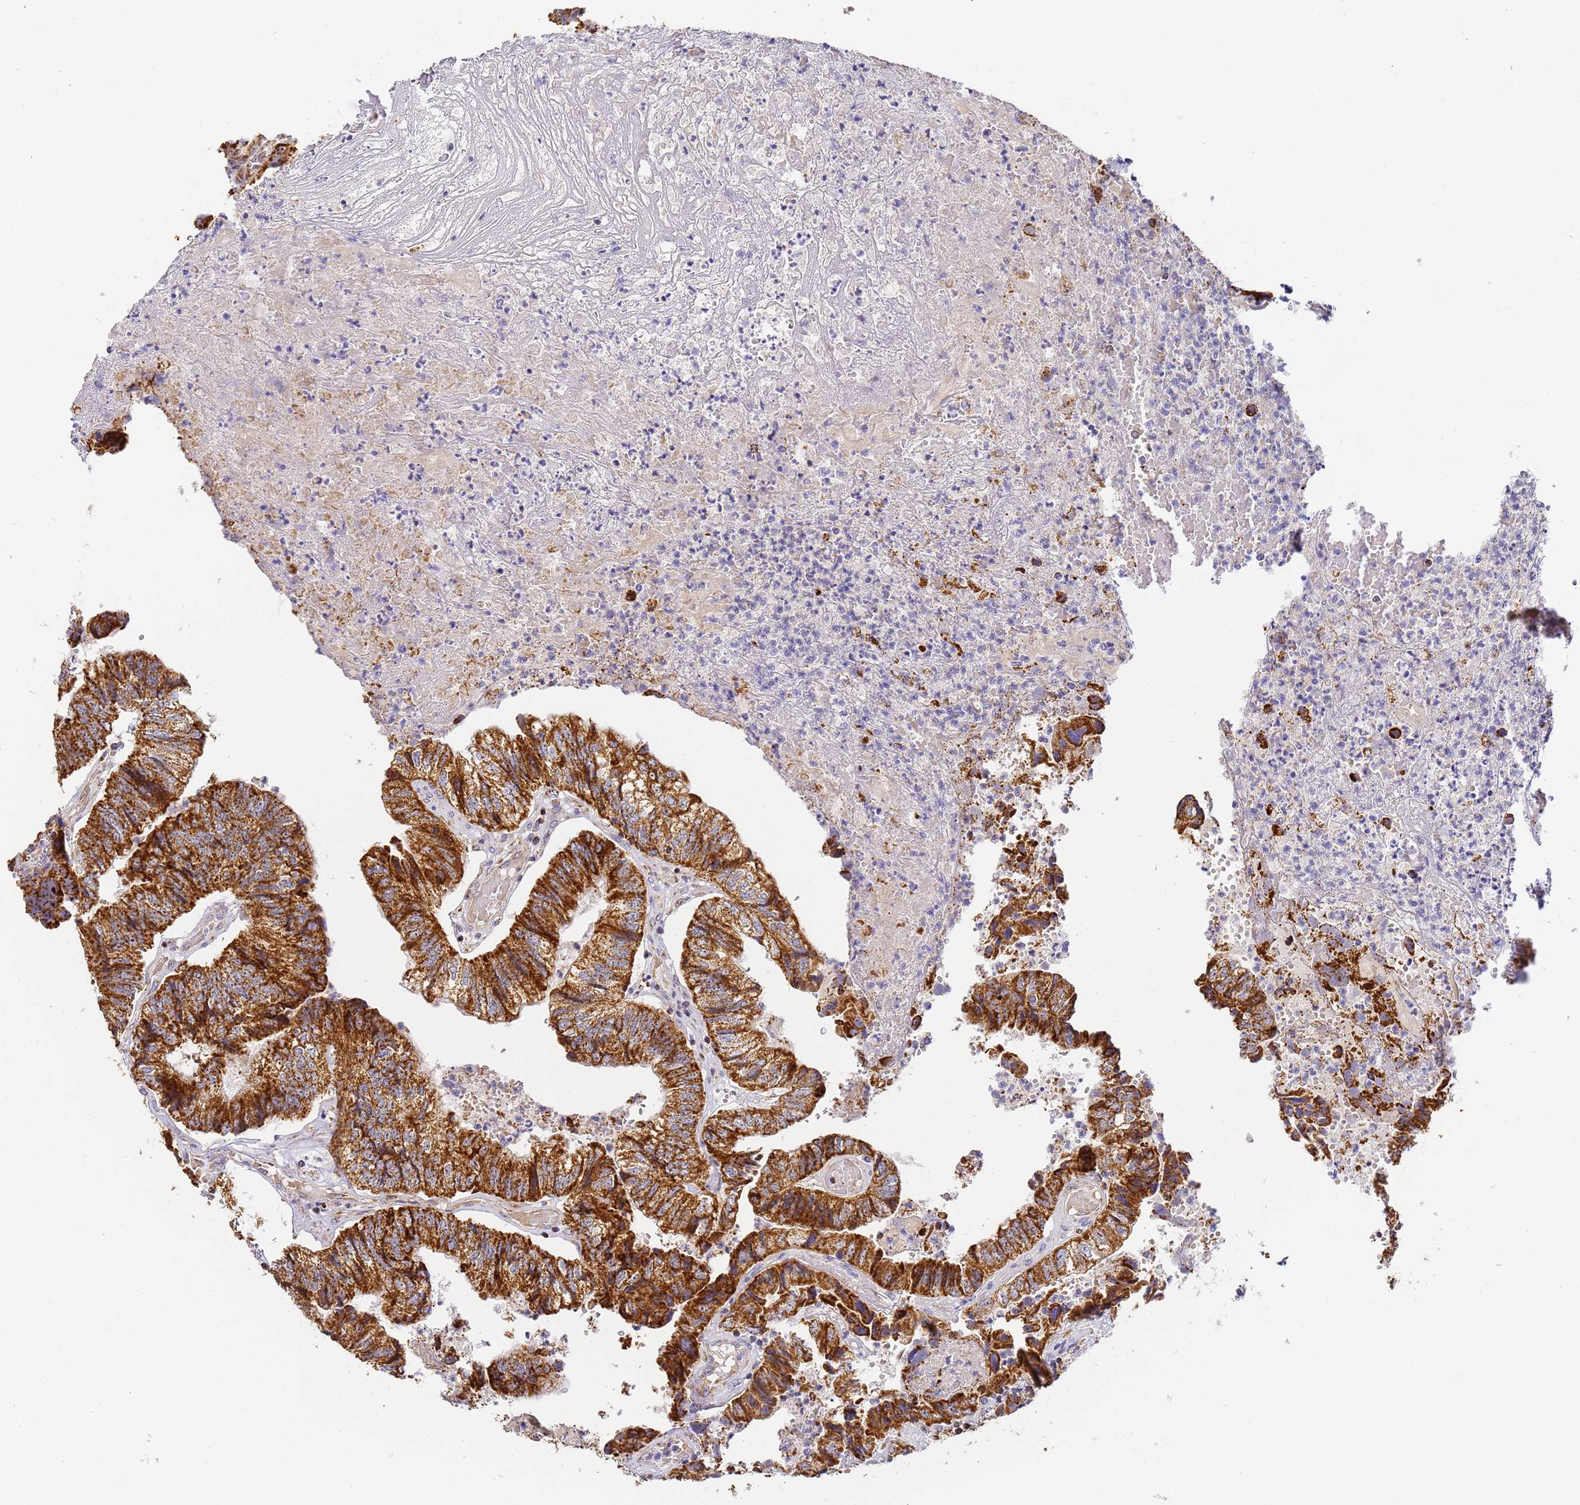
{"staining": {"intensity": "strong", "quantity": ">75%", "location": "cytoplasmic/membranous"}, "tissue": "colorectal cancer", "cell_type": "Tumor cells", "image_type": "cancer", "snomed": [{"axis": "morphology", "description": "Adenocarcinoma, NOS"}, {"axis": "topography", "description": "Colon"}], "caption": "A brown stain shows strong cytoplasmic/membranous staining of a protein in colorectal cancer (adenocarcinoma) tumor cells.", "gene": "FRG2C", "patient": {"sex": "female", "age": 67}}